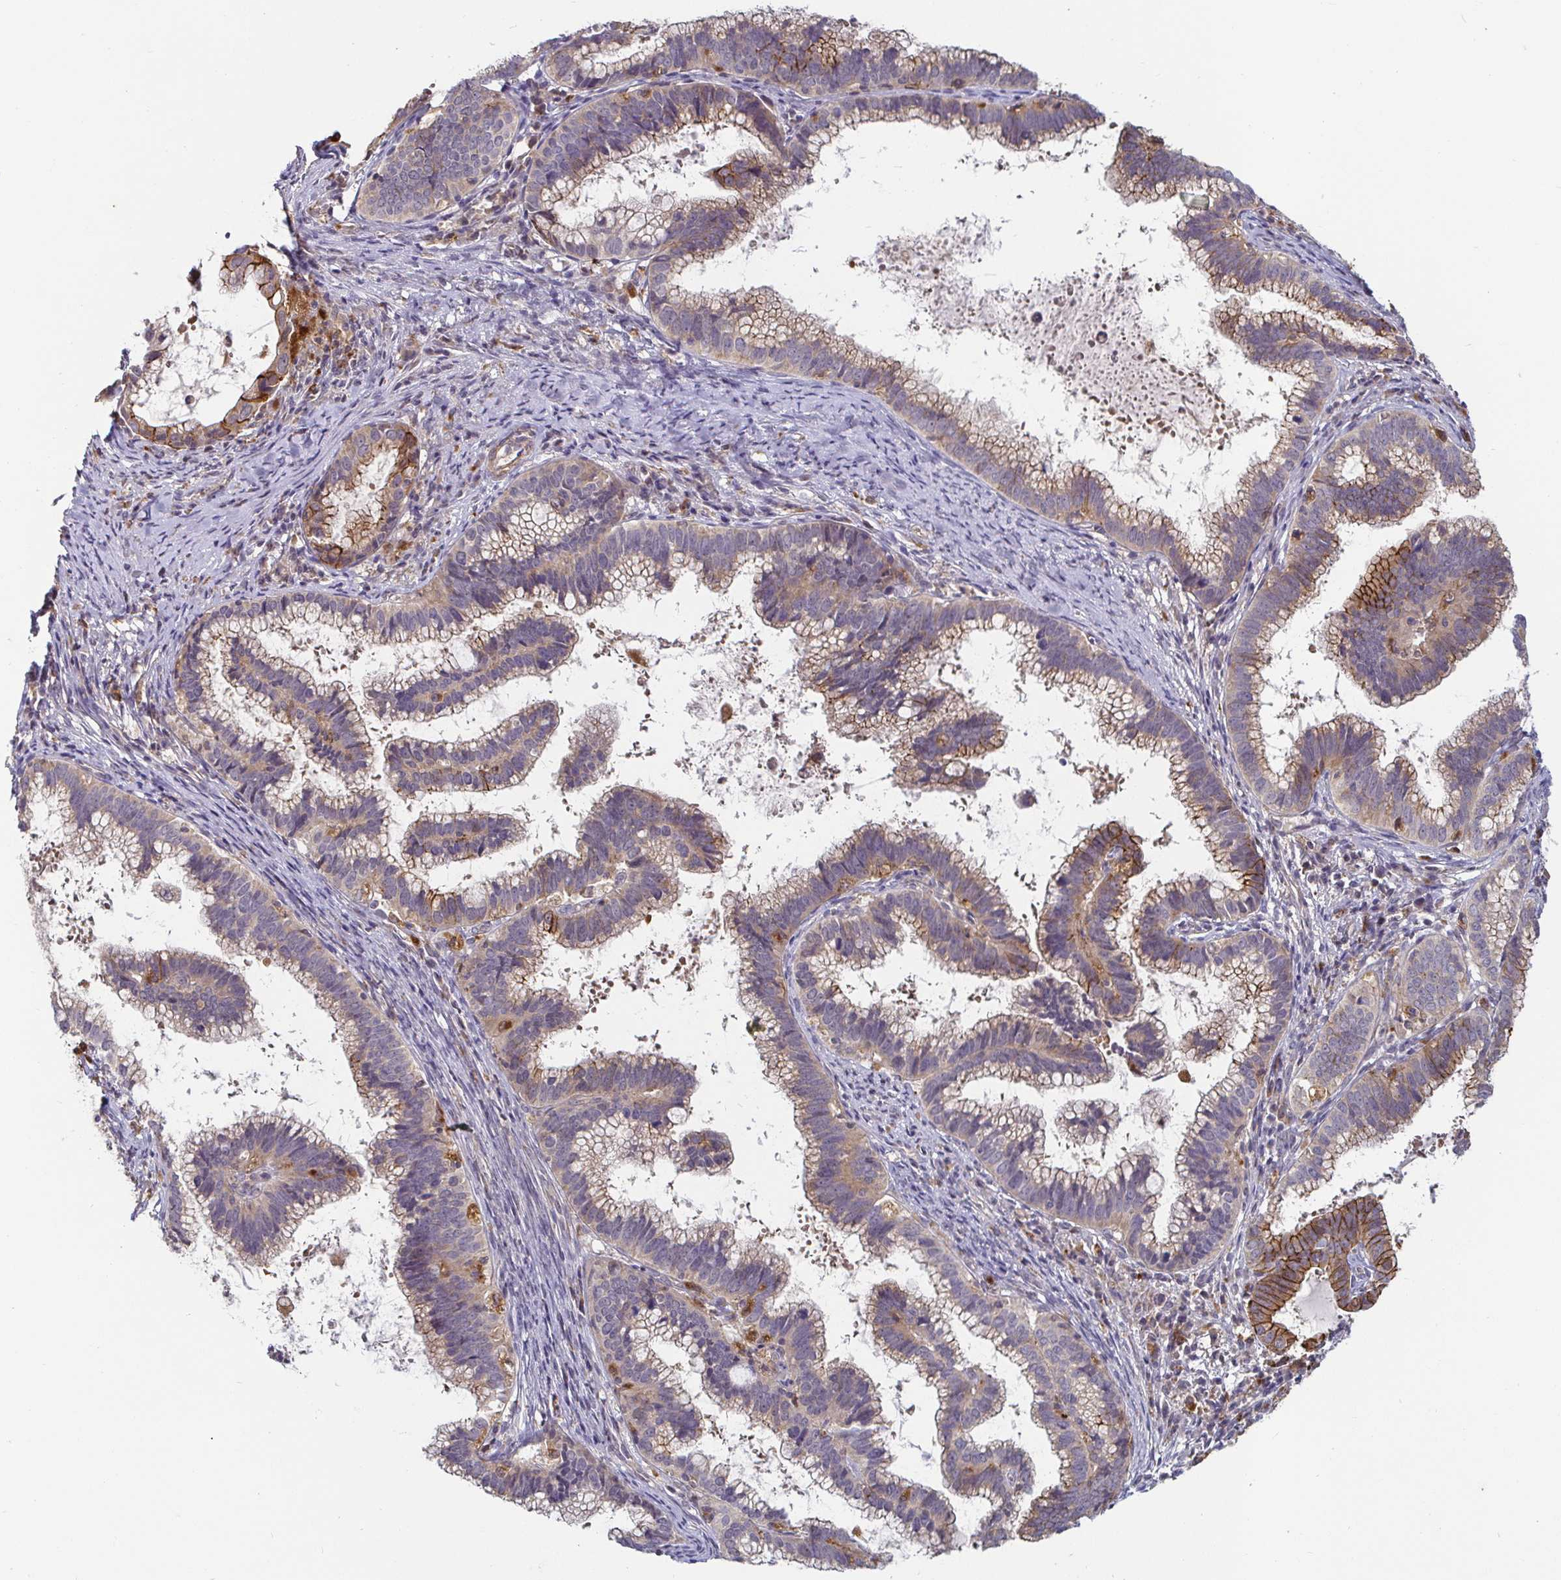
{"staining": {"intensity": "moderate", "quantity": "25%-75%", "location": "cytoplasmic/membranous"}, "tissue": "cervical cancer", "cell_type": "Tumor cells", "image_type": "cancer", "snomed": [{"axis": "morphology", "description": "Adenocarcinoma, NOS"}, {"axis": "topography", "description": "Cervix"}], "caption": "Moderate cytoplasmic/membranous positivity is present in about 25%-75% of tumor cells in cervical adenocarcinoma. Immunohistochemistry stains the protein of interest in brown and the nuclei are stained blue.", "gene": "CDH18", "patient": {"sex": "female", "age": 61}}